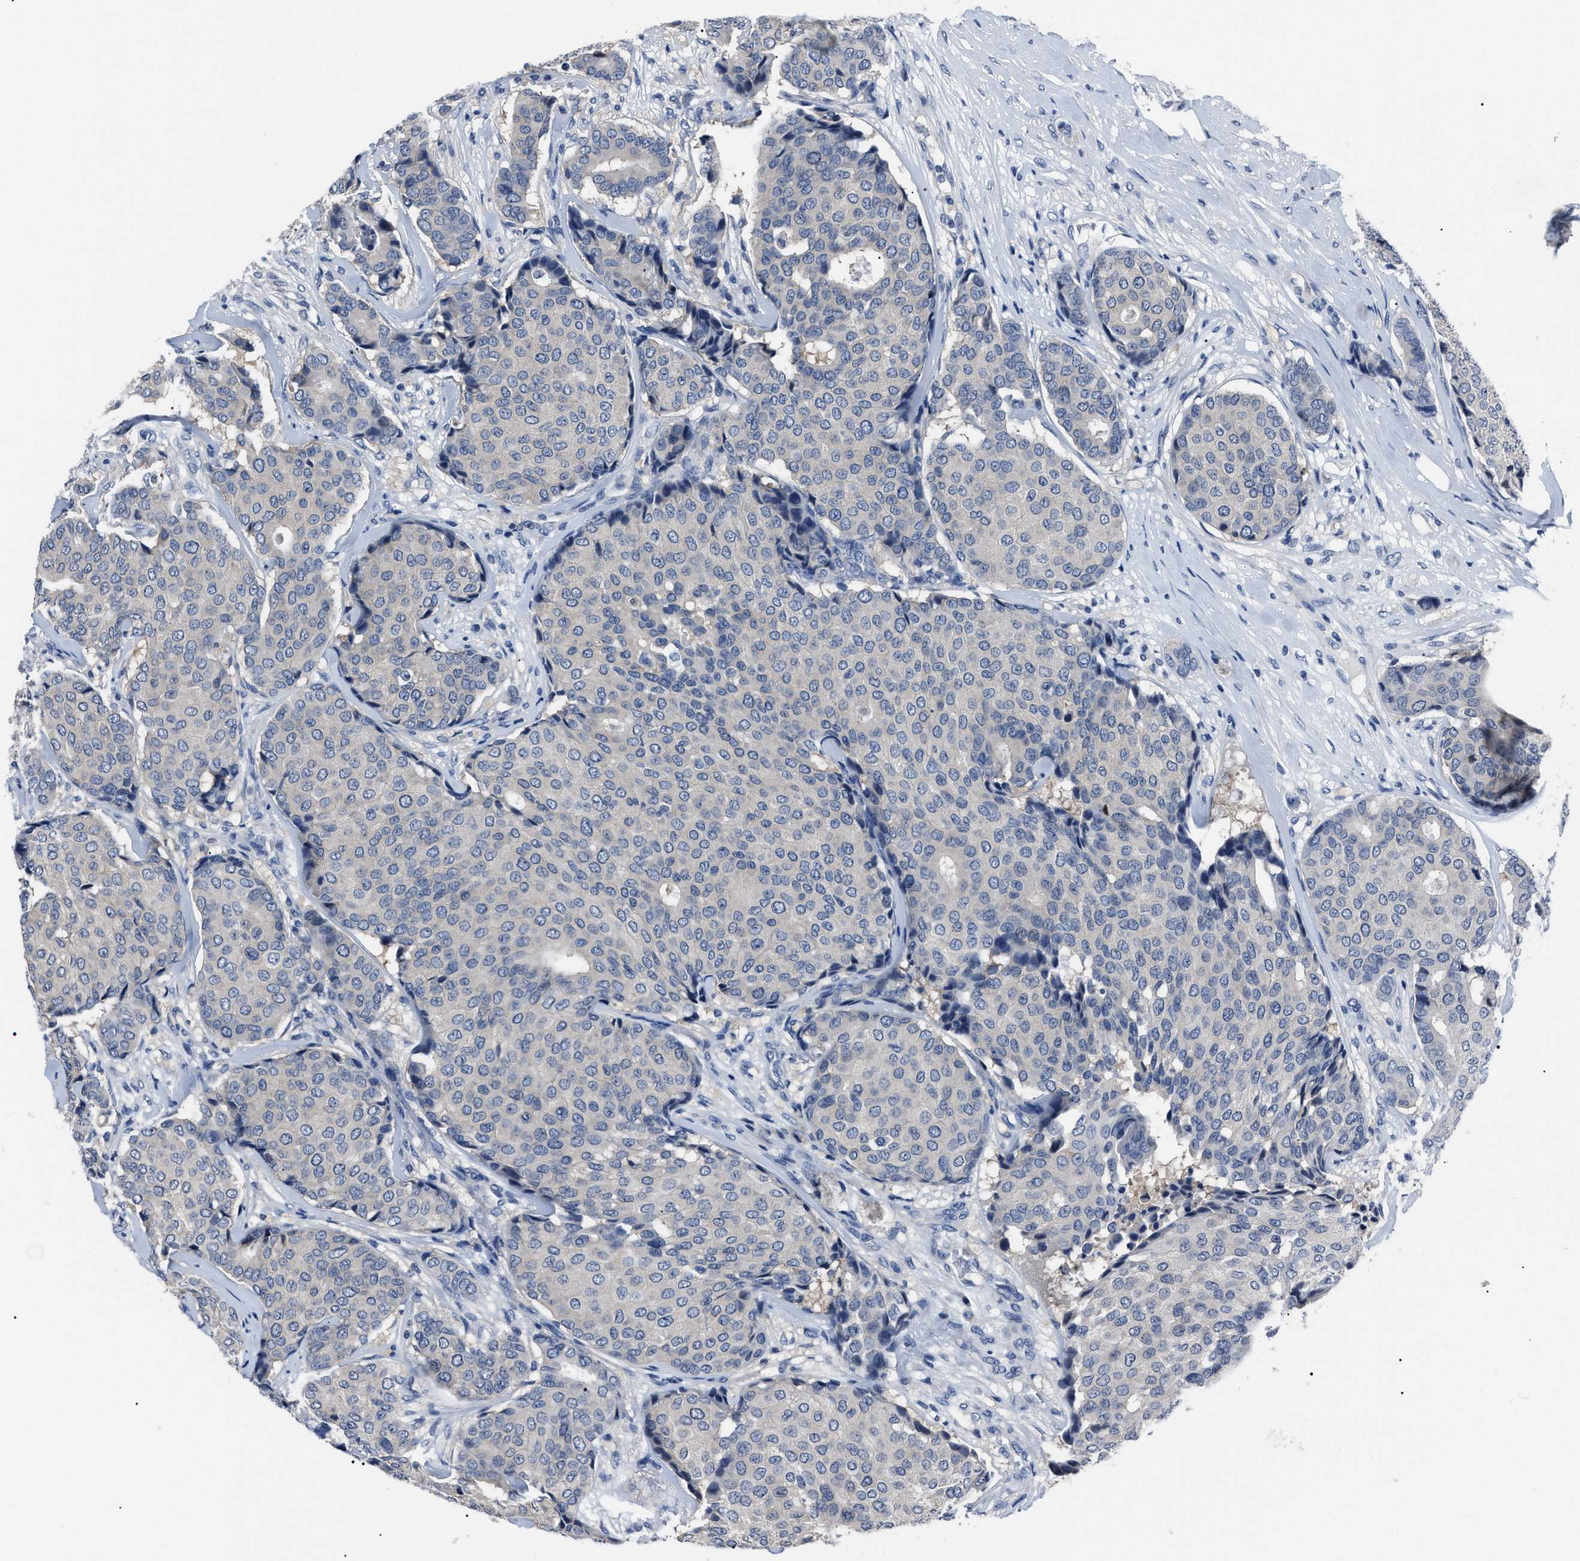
{"staining": {"intensity": "negative", "quantity": "none", "location": "none"}, "tissue": "breast cancer", "cell_type": "Tumor cells", "image_type": "cancer", "snomed": [{"axis": "morphology", "description": "Duct carcinoma"}, {"axis": "topography", "description": "Breast"}], "caption": "An immunohistochemistry photomicrograph of breast invasive ductal carcinoma is shown. There is no staining in tumor cells of breast invasive ductal carcinoma. (Brightfield microscopy of DAB IHC at high magnification).", "gene": "LRWD1", "patient": {"sex": "female", "age": 75}}